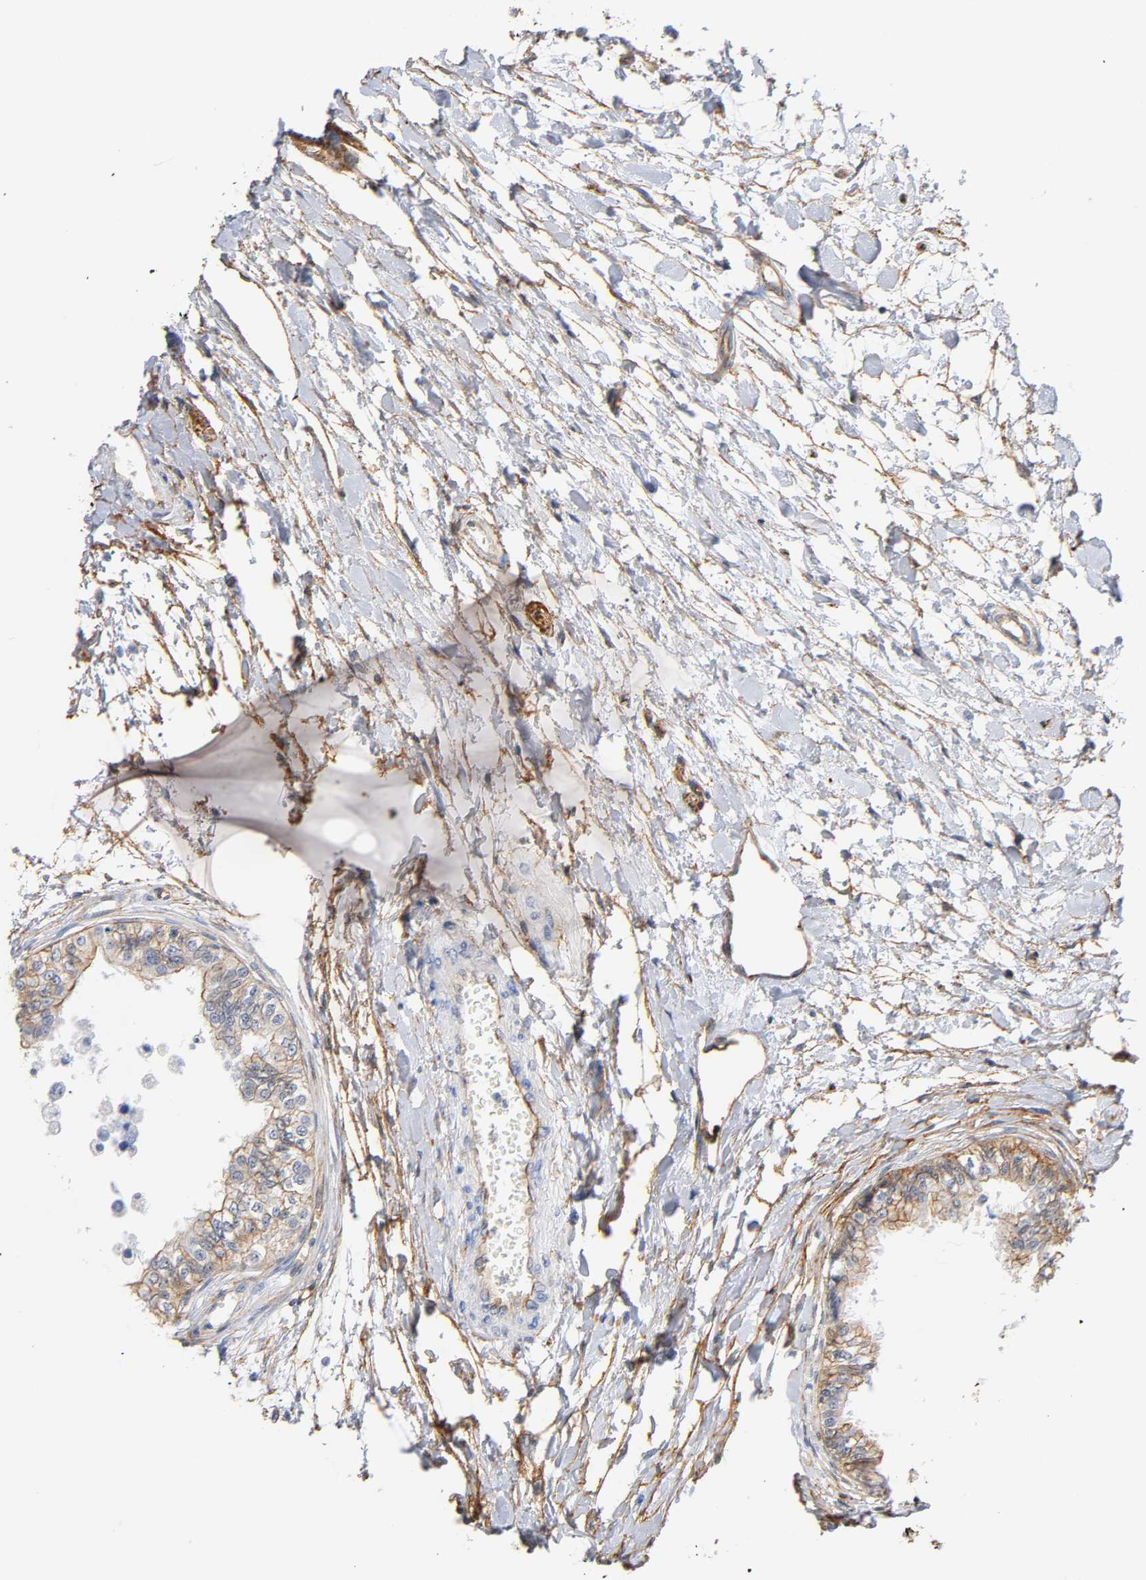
{"staining": {"intensity": "moderate", "quantity": ">75%", "location": "cytoplasmic/membranous"}, "tissue": "epididymis", "cell_type": "Glandular cells", "image_type": "normal", "snomed": [{"axis": "morphology", "description": "Normal tissue, NOS"}, {"axis": "morphology", "description": "Adenocarcinoma, metastatic, NOS"}, {"axis": "topography", "description": "Testis"}, {"axis": "topography", "description": "Epididymis"}], "caption": "Moderate cytoplasmic/membranous staining is present in approximately >75% of glandular cells in benign epididymis. The staining is performed using DAB (3,3'-diaminobenzidine) brown chromogen to label protein expression. The nuclei are counter-stained blue using hematoxylin.", "gene": "SPTAN1", "patient": {"sex": "male", "age": 26}}